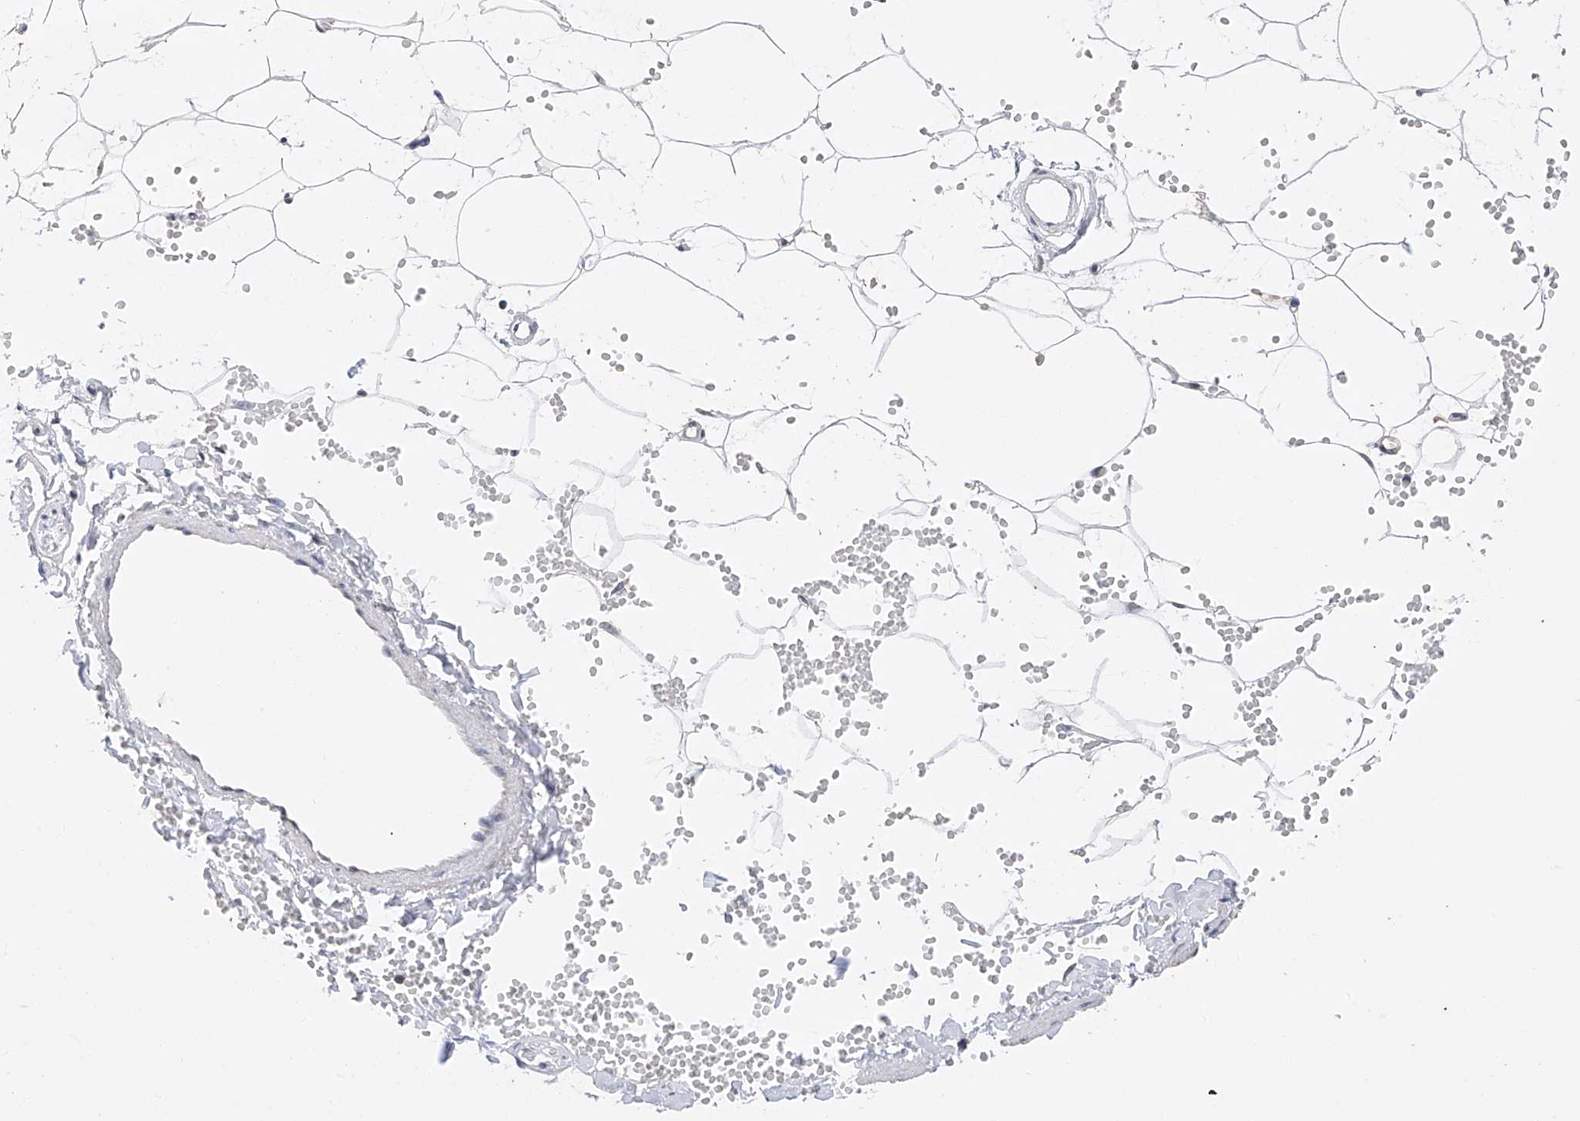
{"staining": {"intensity": "negative", "quantity": "none", "location": "none"}, "tissue": "adipose tissue", "cell_type": "Adipocytes", "image_type": "normal", "snomed": [{"axis": "morphology", "description": "Normal tissue, NOS"}, {"axis": "topography", "description": "Breast"}], "caption": "Photomicrograph shows no protein staining in adipocytes of benign adipose tissue. (DAB (3,3'-diaminobenzidine) IHC with hematoxylin counter stain).", "gene": "DMAP1", "patient": {"sex": "female", "age": 23}}